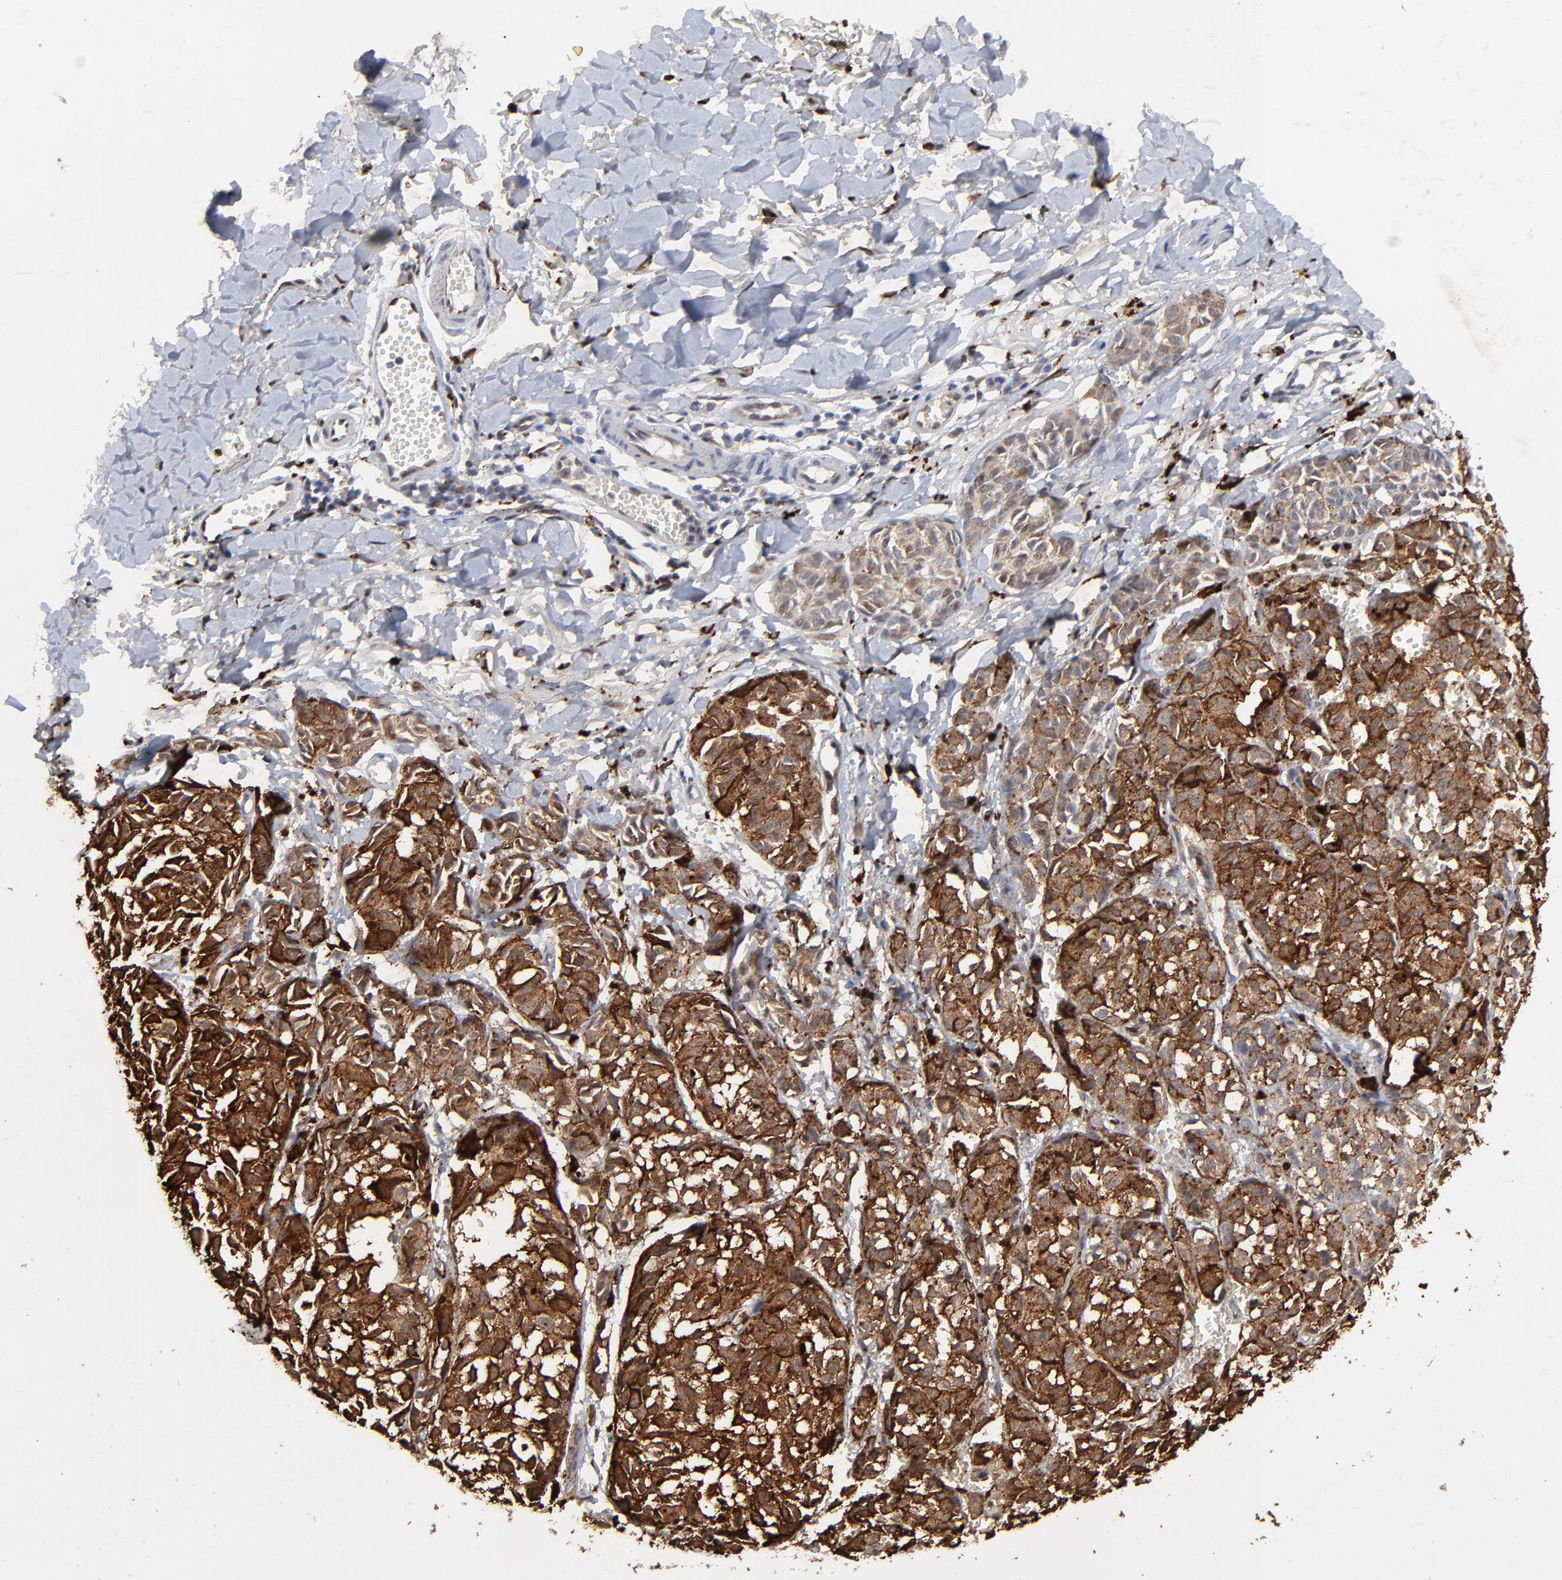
{"staining": {"intensity": "strong", "quantity": ">75%", "location": "cytoplasmic/membranous"}, "tissue": "melanoma", "cell_type": "Tumor cells", "image_type": "cancer", "snomed": [{"axis": "morphology", "description": "Malignant melanoma, NOS"}, {"axis": "topography", "description": "Skin"}], "caption": "There is high levels of strong cytoplasmic/membranous positivity in tumor cells of malignant melanoma, as demonstrated by immunohistochemical staining (brown color).", "gene": "LGALS3", "patient": {"sex": "male", "age": 76}}